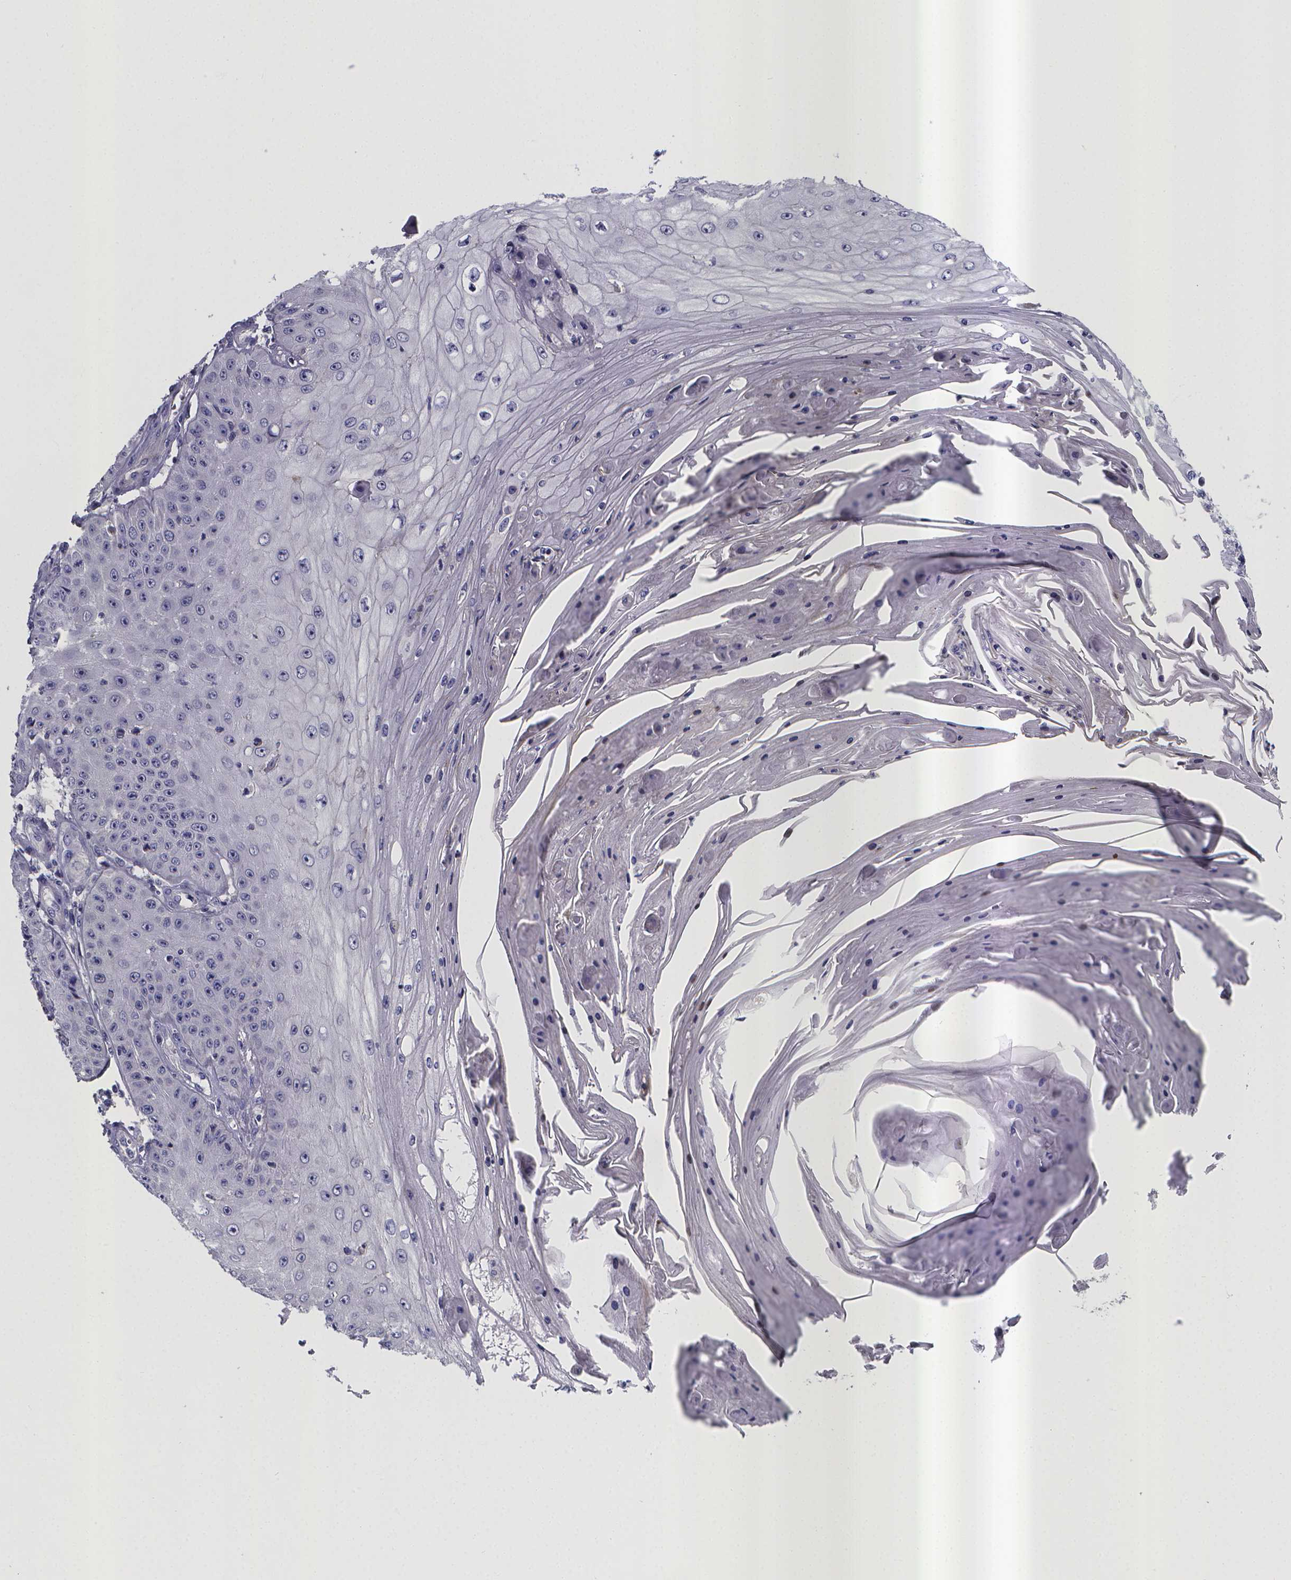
{"staining": {"intensity": "negative", "quantity": "none", "location": "none"}, "tissue": "skin cancer", "cell_type": "Tumor cells", "image_type": "cancer", "snomed": [{"axis": "morphology", "description": "Squamous cell carcinoma, NOS"}, {"axis": "topography", "description": "Skin"}], "caption": "Immunohistochemical staining of human squamous cell carcinoma (skin) displays no significant expression in tumor cells.", "gene": "RERG", "patient": {"sex": "male", "age": 70}}